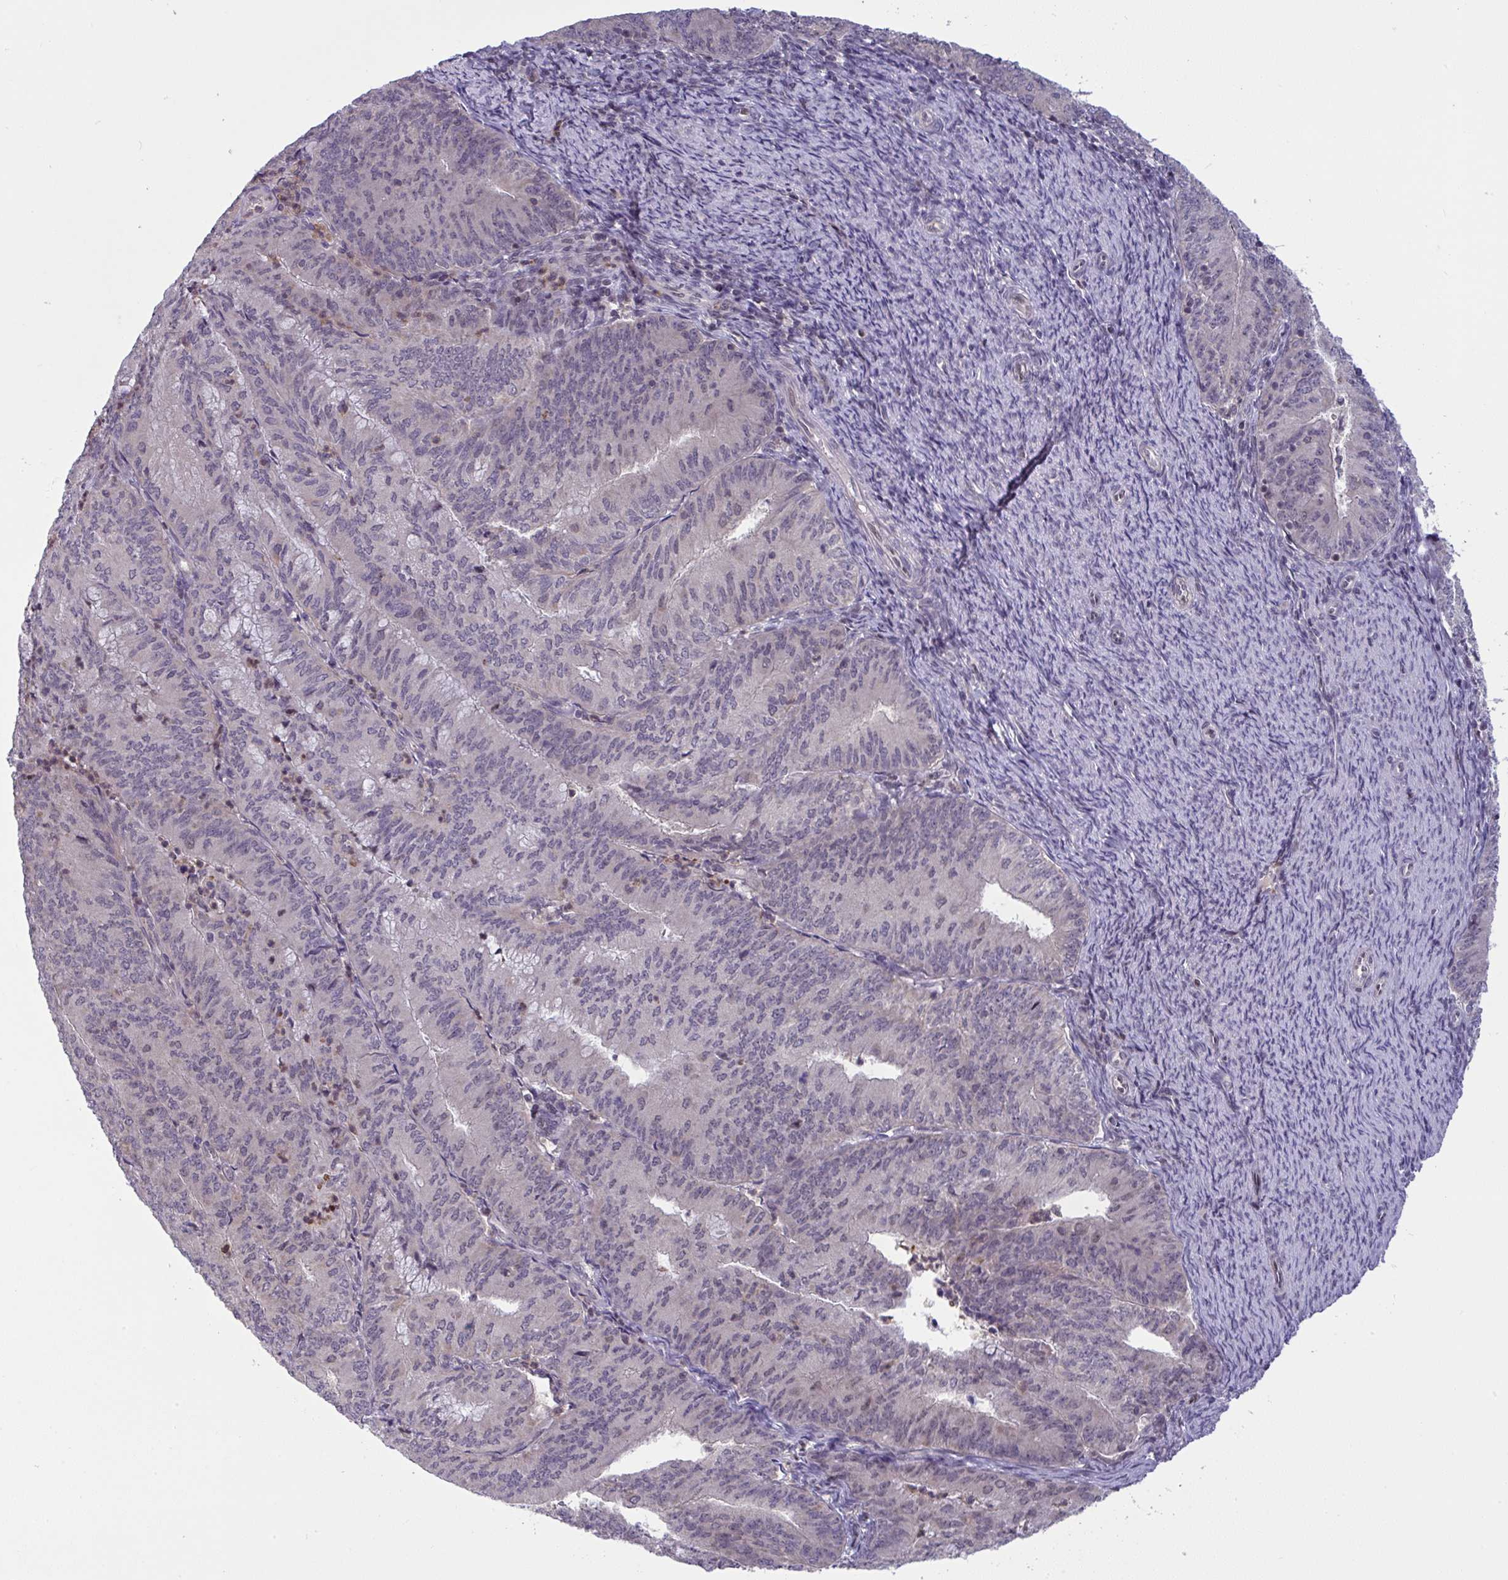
{"staining": {"intensity": "moderate", "quantity": "<25%", "location": "cytoplasmic/membranous,nuclear"}, "tissue": "endometrial cancer", "cell_type": "Tumor cells", "image_type": "cancer", "snomed": [{"axis": "morphology", "description": "Adenocarcinoma, NOS"}, {"axis": "topography", "description": "Endometrium"}], "caption": "Immunohistochemistry photomicrograph of neoplastic tissue: human adenocarcinoma (endometrial) stained using immunohistochemistry reveals low levels of moderate protein expression localized specifically in the cytoplasmic/membranous and nuclear of tumor cells, appearing as a cytoplasmic/membranous and nuclear brown color.", "gene": "KLF2", "patient": {"sex": "female", "age": 57}}